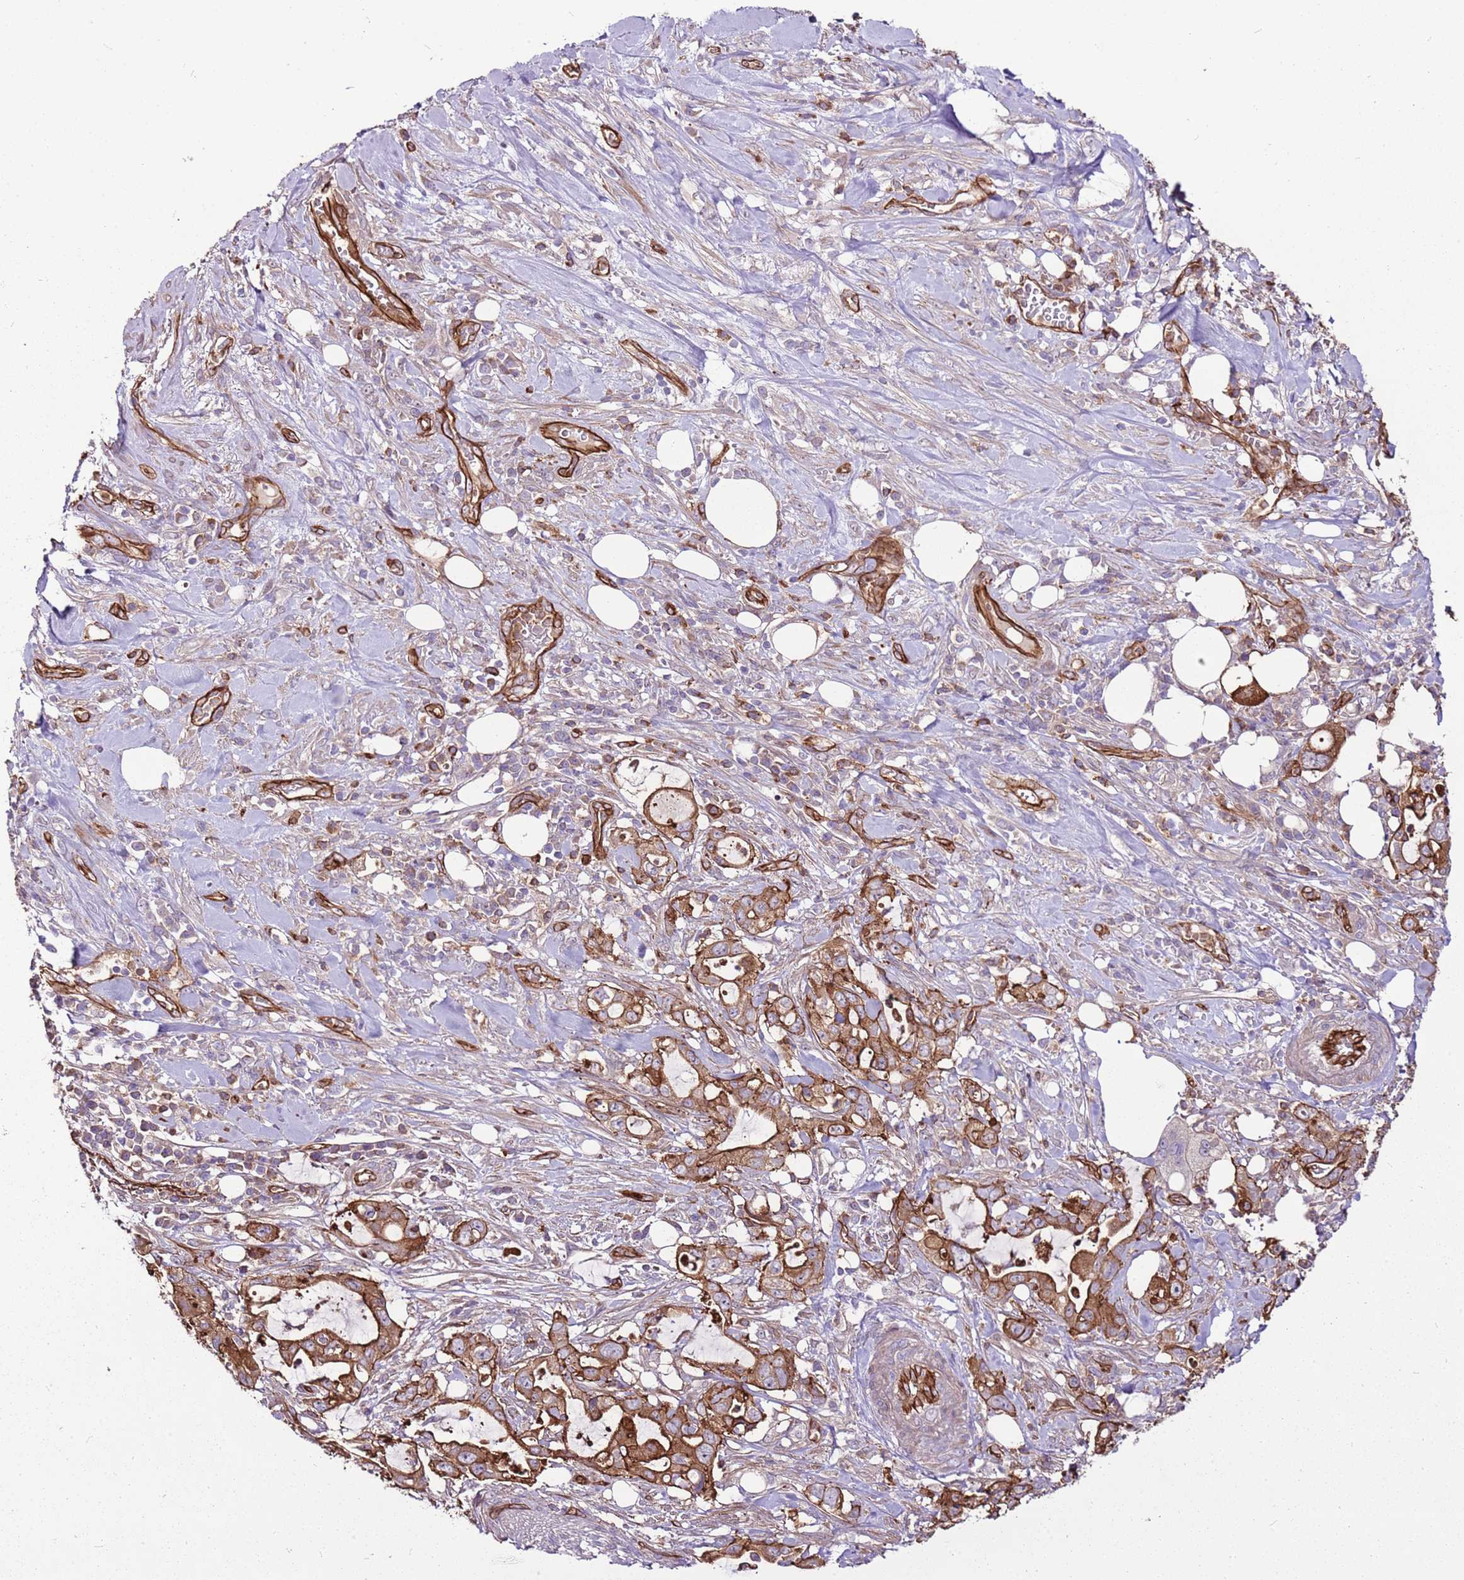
{"staining": {"intensity": "moderate", "quantity": ">75%", "location": "cytoplasmic/membranous"}, "tissue": "pancreatic cancer", "cell_type": "Tumor cells", "image_type": "cancer", "snomed": [{"axis": "morphology", "description": "Adenocarcinoma, NOS"}, {"axis": "topography", "description": "Pancreas"}], "caption": "Immunohistochemical staining of pancreatic cancer reveals moderate cytoplasmic/membranous protein expression in approximately >75% of tumor cells.", "gene": "ZNF827", "patient": {"sex": "female", "age": 61}}